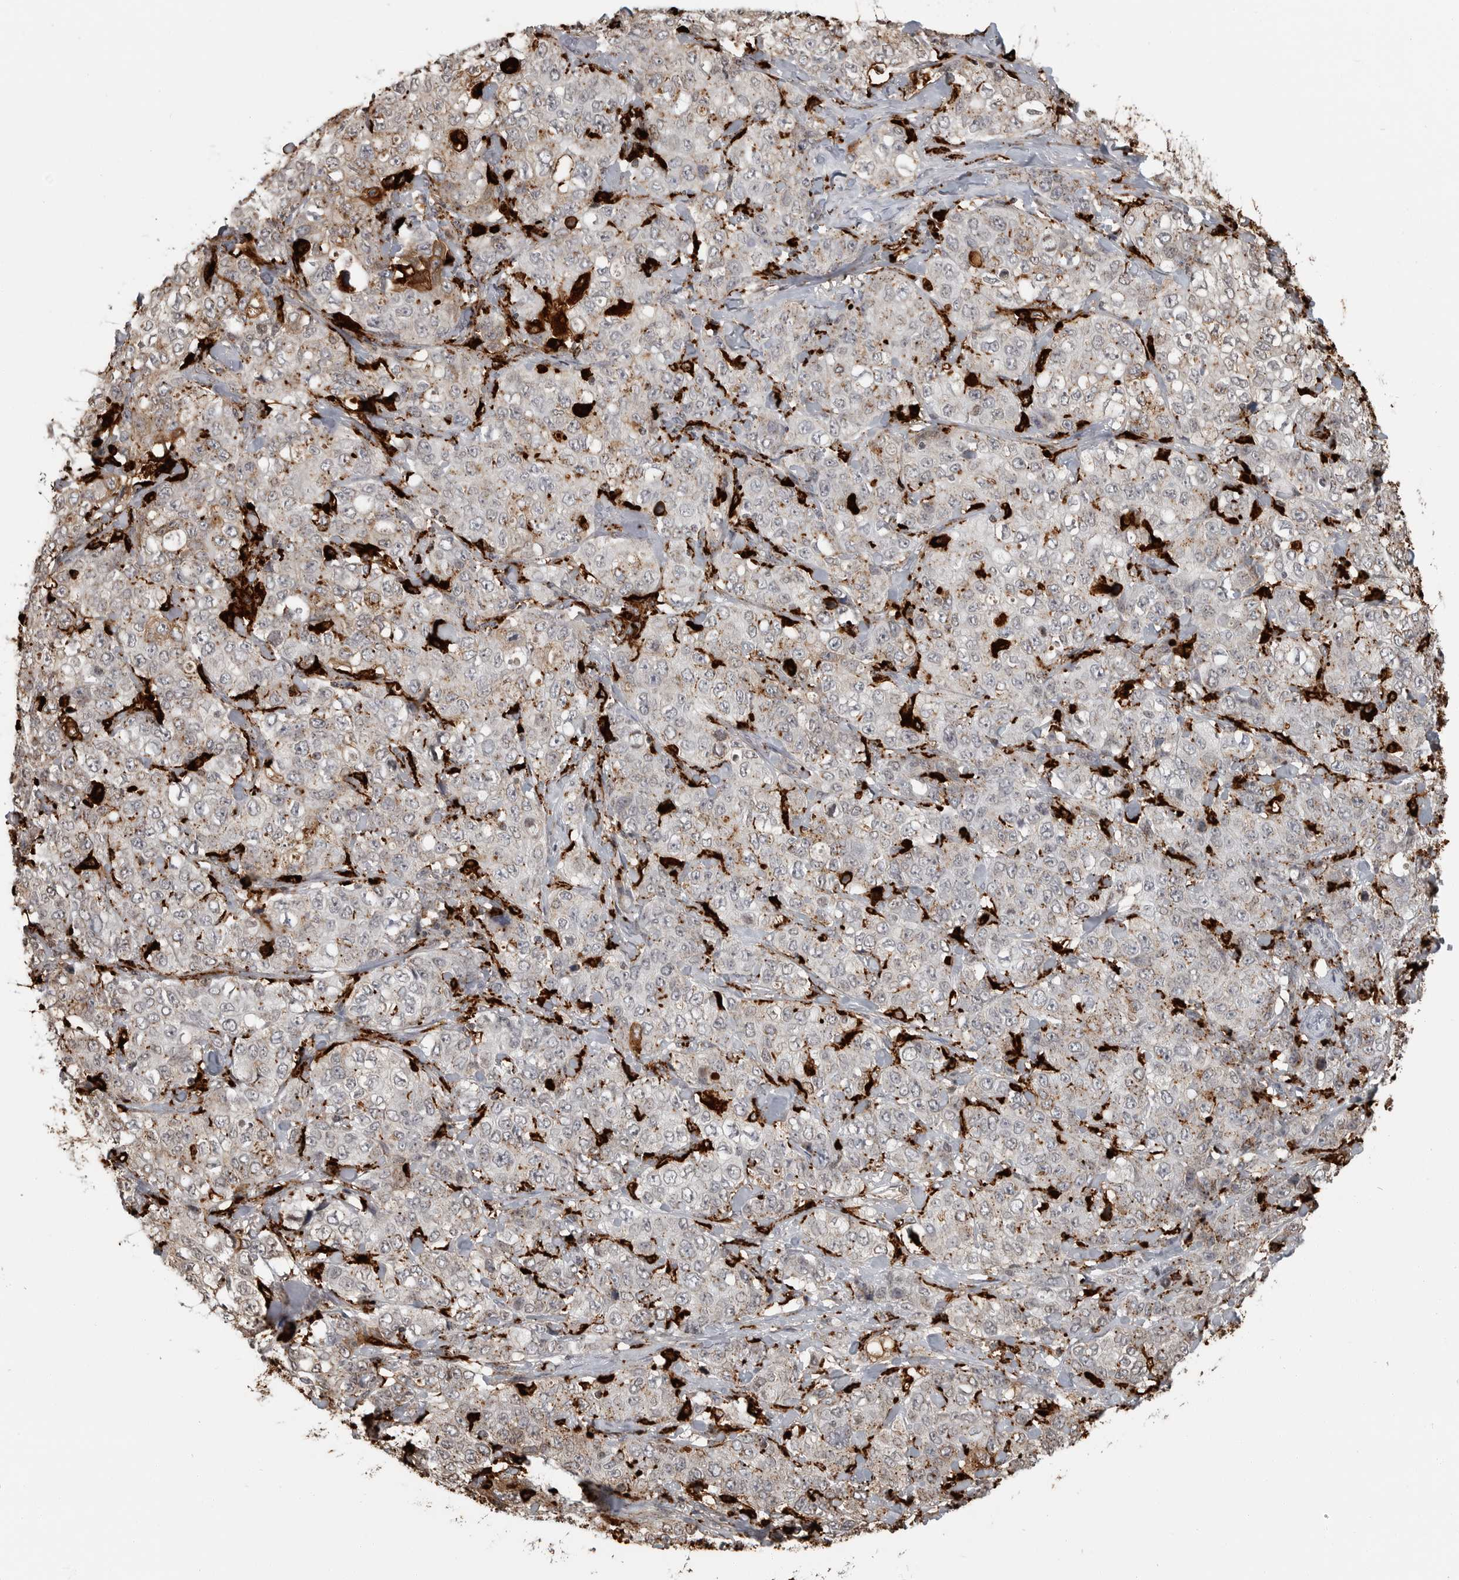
{"staining": {"intensity": "weak", "quantity": "<25%", "location": "cytoplasmic/membranous"}, "tissue": "stomach cancer", "cell_type": "Tumor cells", "image_type": "cancer", "snomed": [{"axis": "morphology", "description": "Adenocarcinoma, NOS"}, {"axis": "topography", "description": "Stomach"}], "caption": "DAB immunohistochemical staining of human stomach cancer demonstrates no significant expression in tumor cells. The staining is performed using DAB (3,3'-diaminobenzidine) brown chromogen with nuclei counter-stained in using hematoxylin.", "gene": "IFI30", "patient": {"sex": "male", "age": 48}}